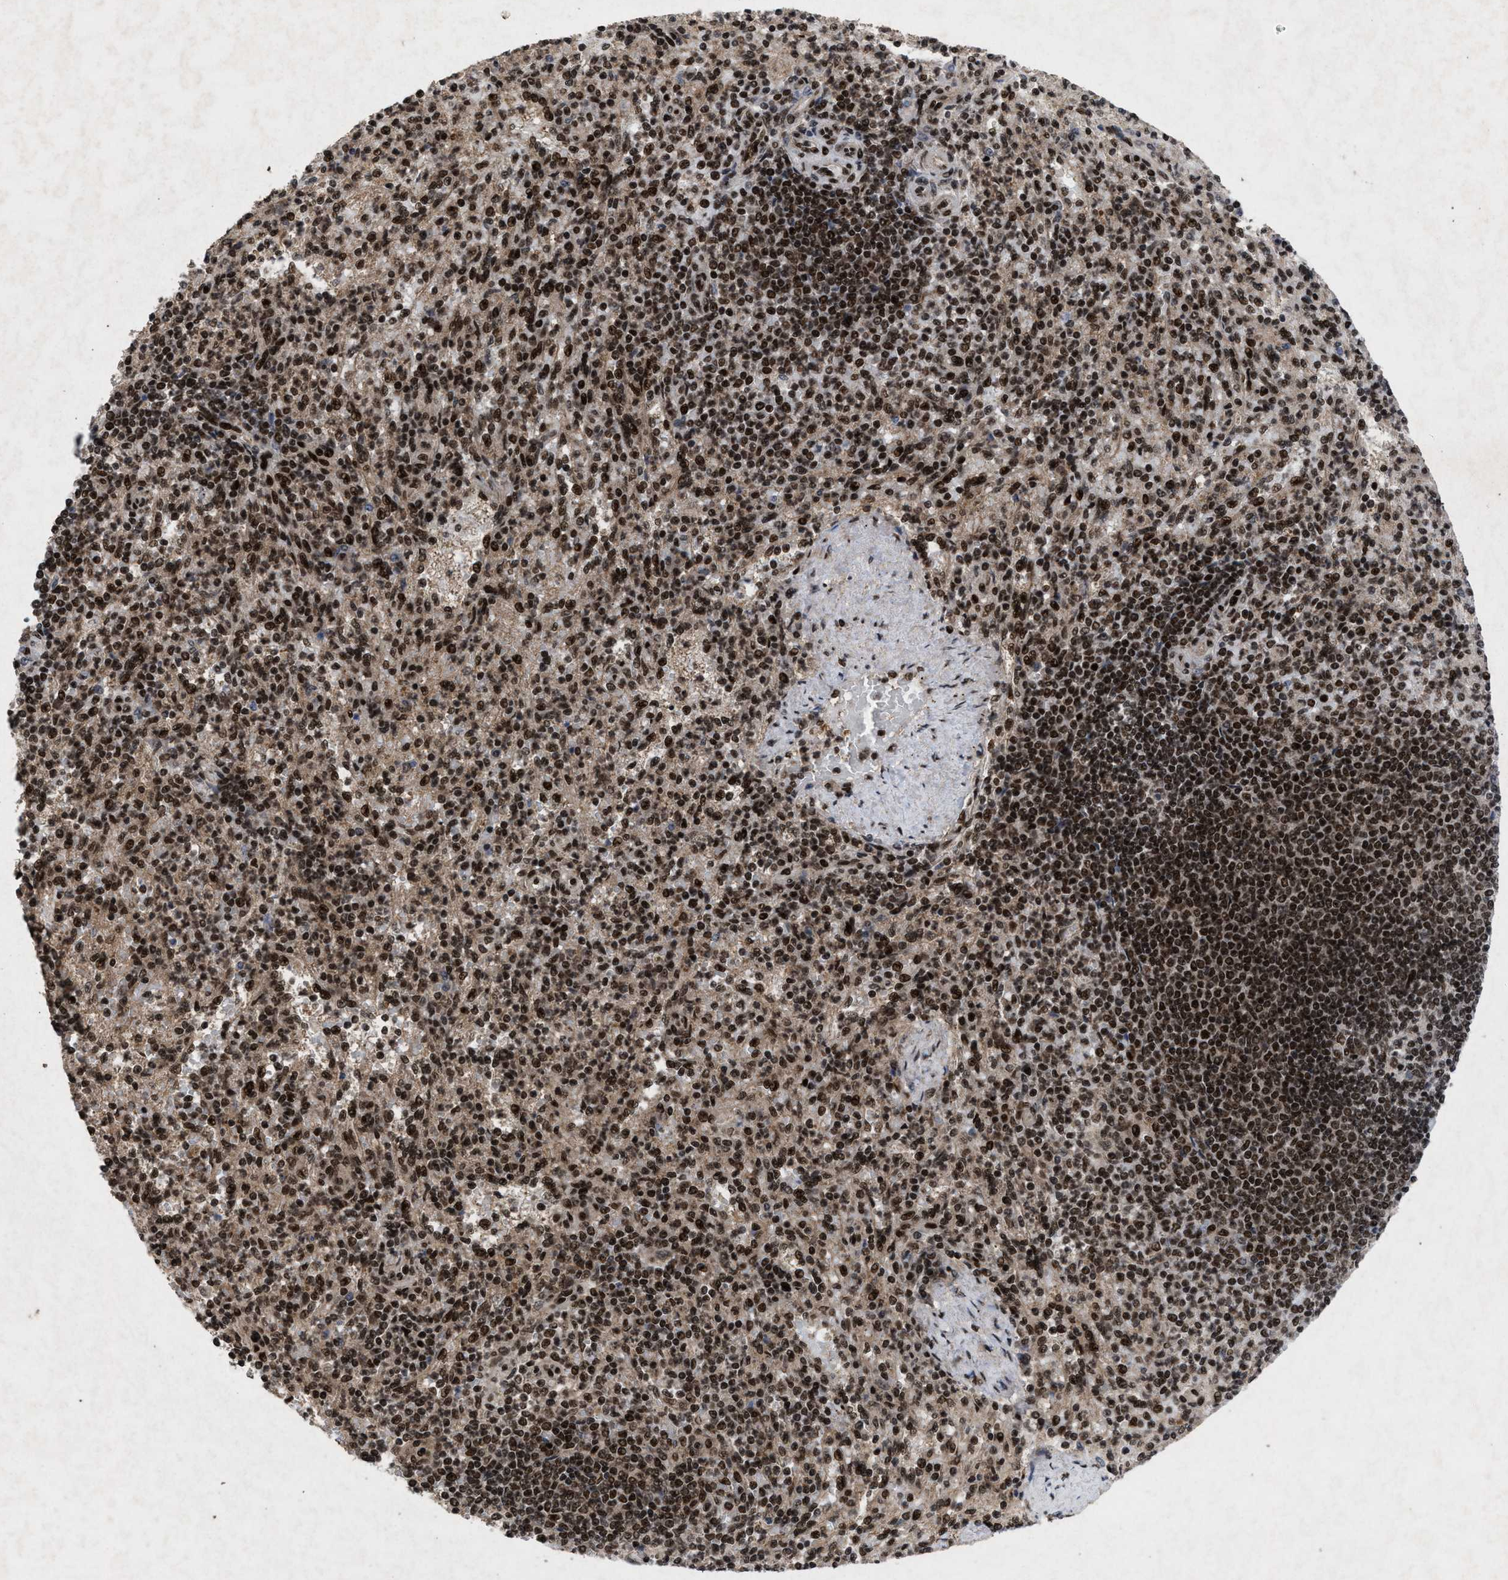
{"staining": {"intensity": "strong", "quantity": ">75%", "location": "nuclear"}, "tissue": "spleen", "cell_type": "Cells in red pulp", "image_type": "normal", "snomed": [{"axis": "morphology", "description": "Normal tissue, NOS"}, {"axis": "topography", "description": "Spleen"}], "caption": "Protein staining of unremarkable spleen displays strong nuclear positivity in approximately >75% of cells in red pulp. Using DAB (brown) and hematoxylin (blue) stains, captured at high magnification using brightfield microscopy.", "gene": "WIZ", "patient": {"sex": "female", "age": 74}}